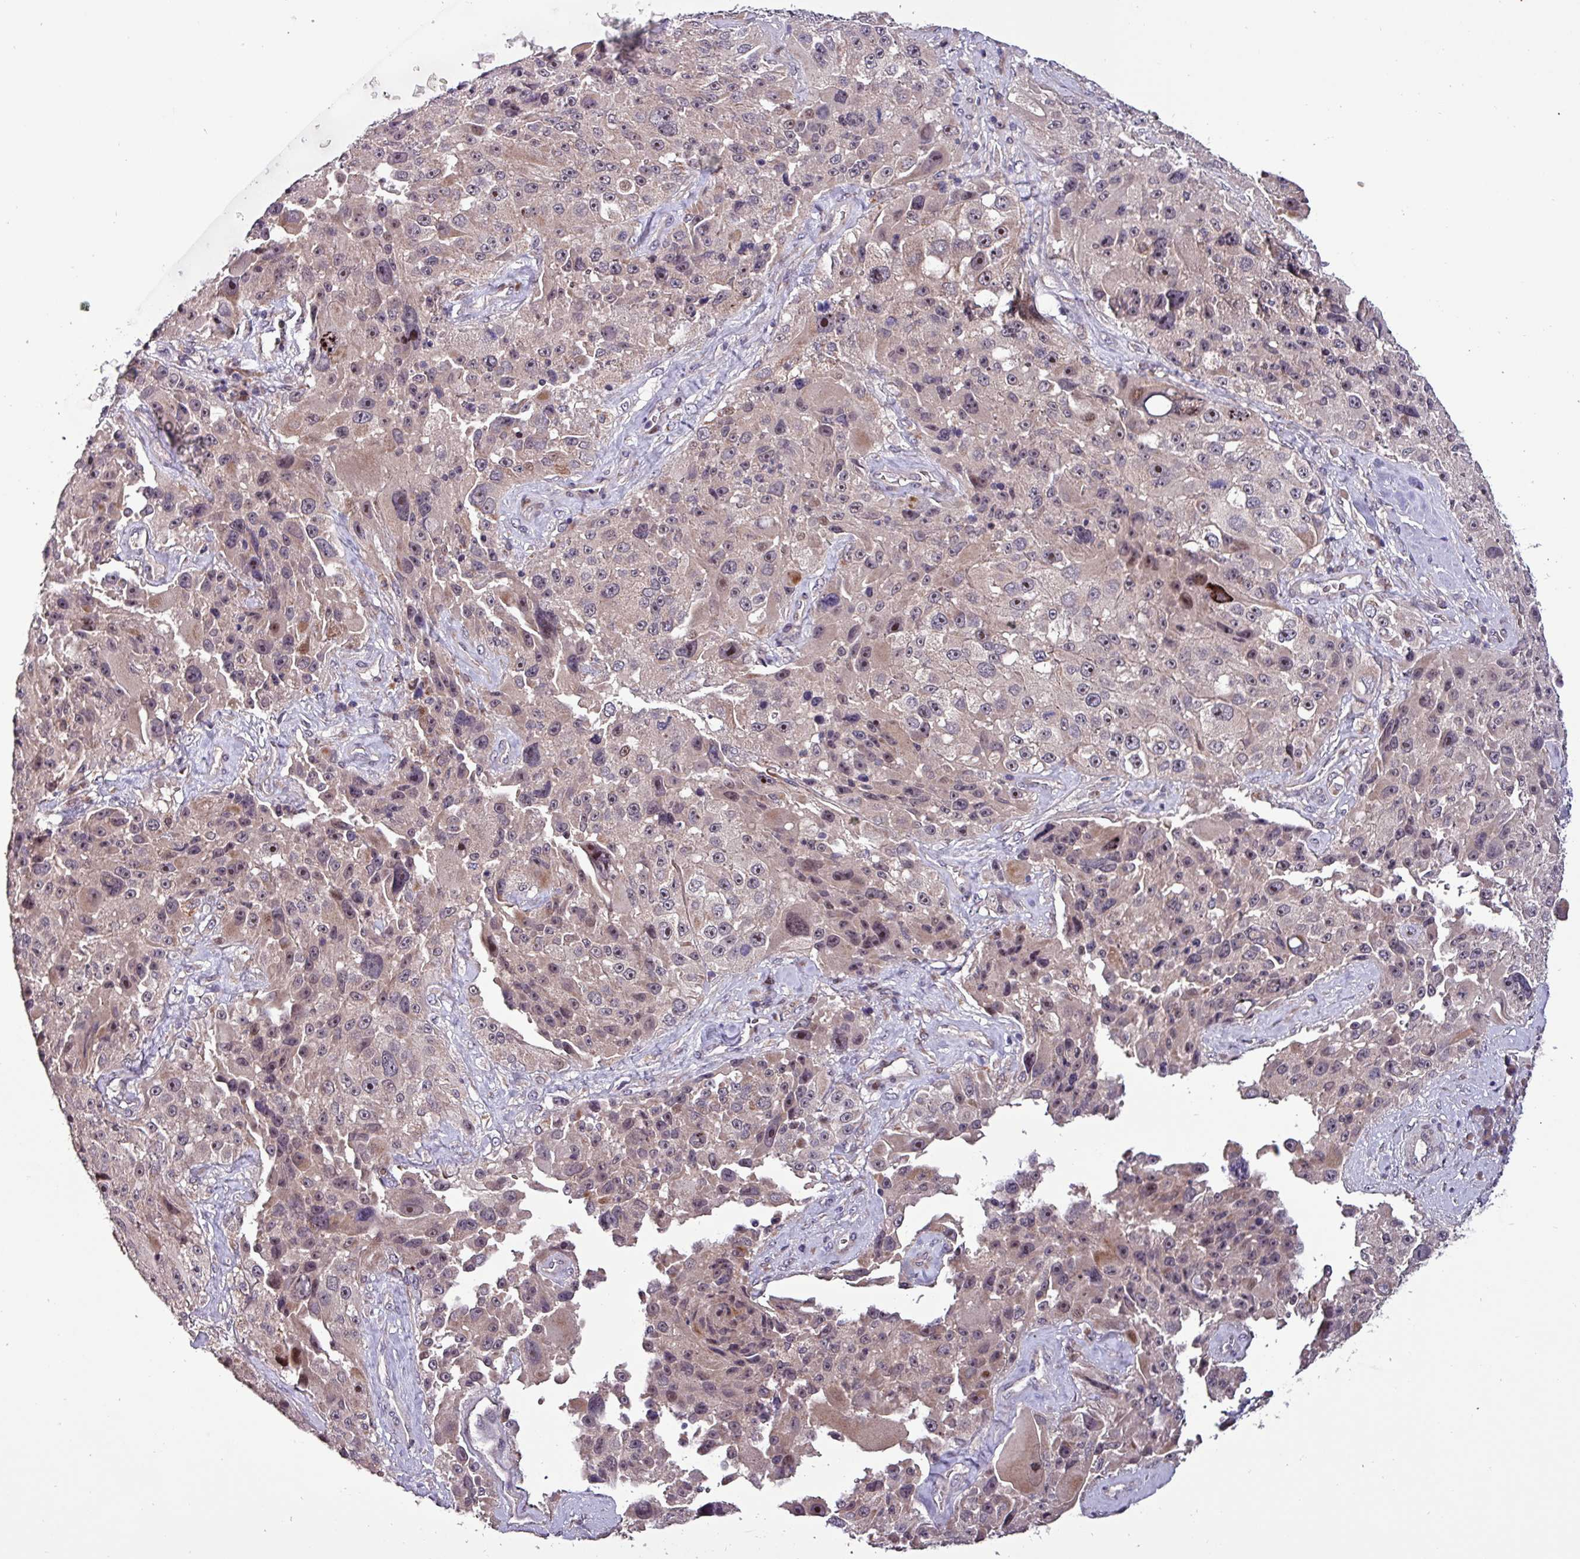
{"staining": {"intensity": "weak", "quantity": ">75%", "location": "cytoplasmic/membranous,nuclear"}, "tissue": "melanoma", "cell_type": "Tumor cells", "image_type": "cancer", "snomed": [{"axis": "morphology", "description": "Malignant melanoma, Metastatic site"}, {"axis": "topography", "description": "Lymph node"}], "caption": "There is low levels of weak cytoplasmic/membranous and nuclear staining in tumor cells of malignant melanoma (metastatic site), as demonstrated by immunohistochemical staining (brown color).", "gene": "GRAPL", "patient": {"sex": "male", "age": 62}}